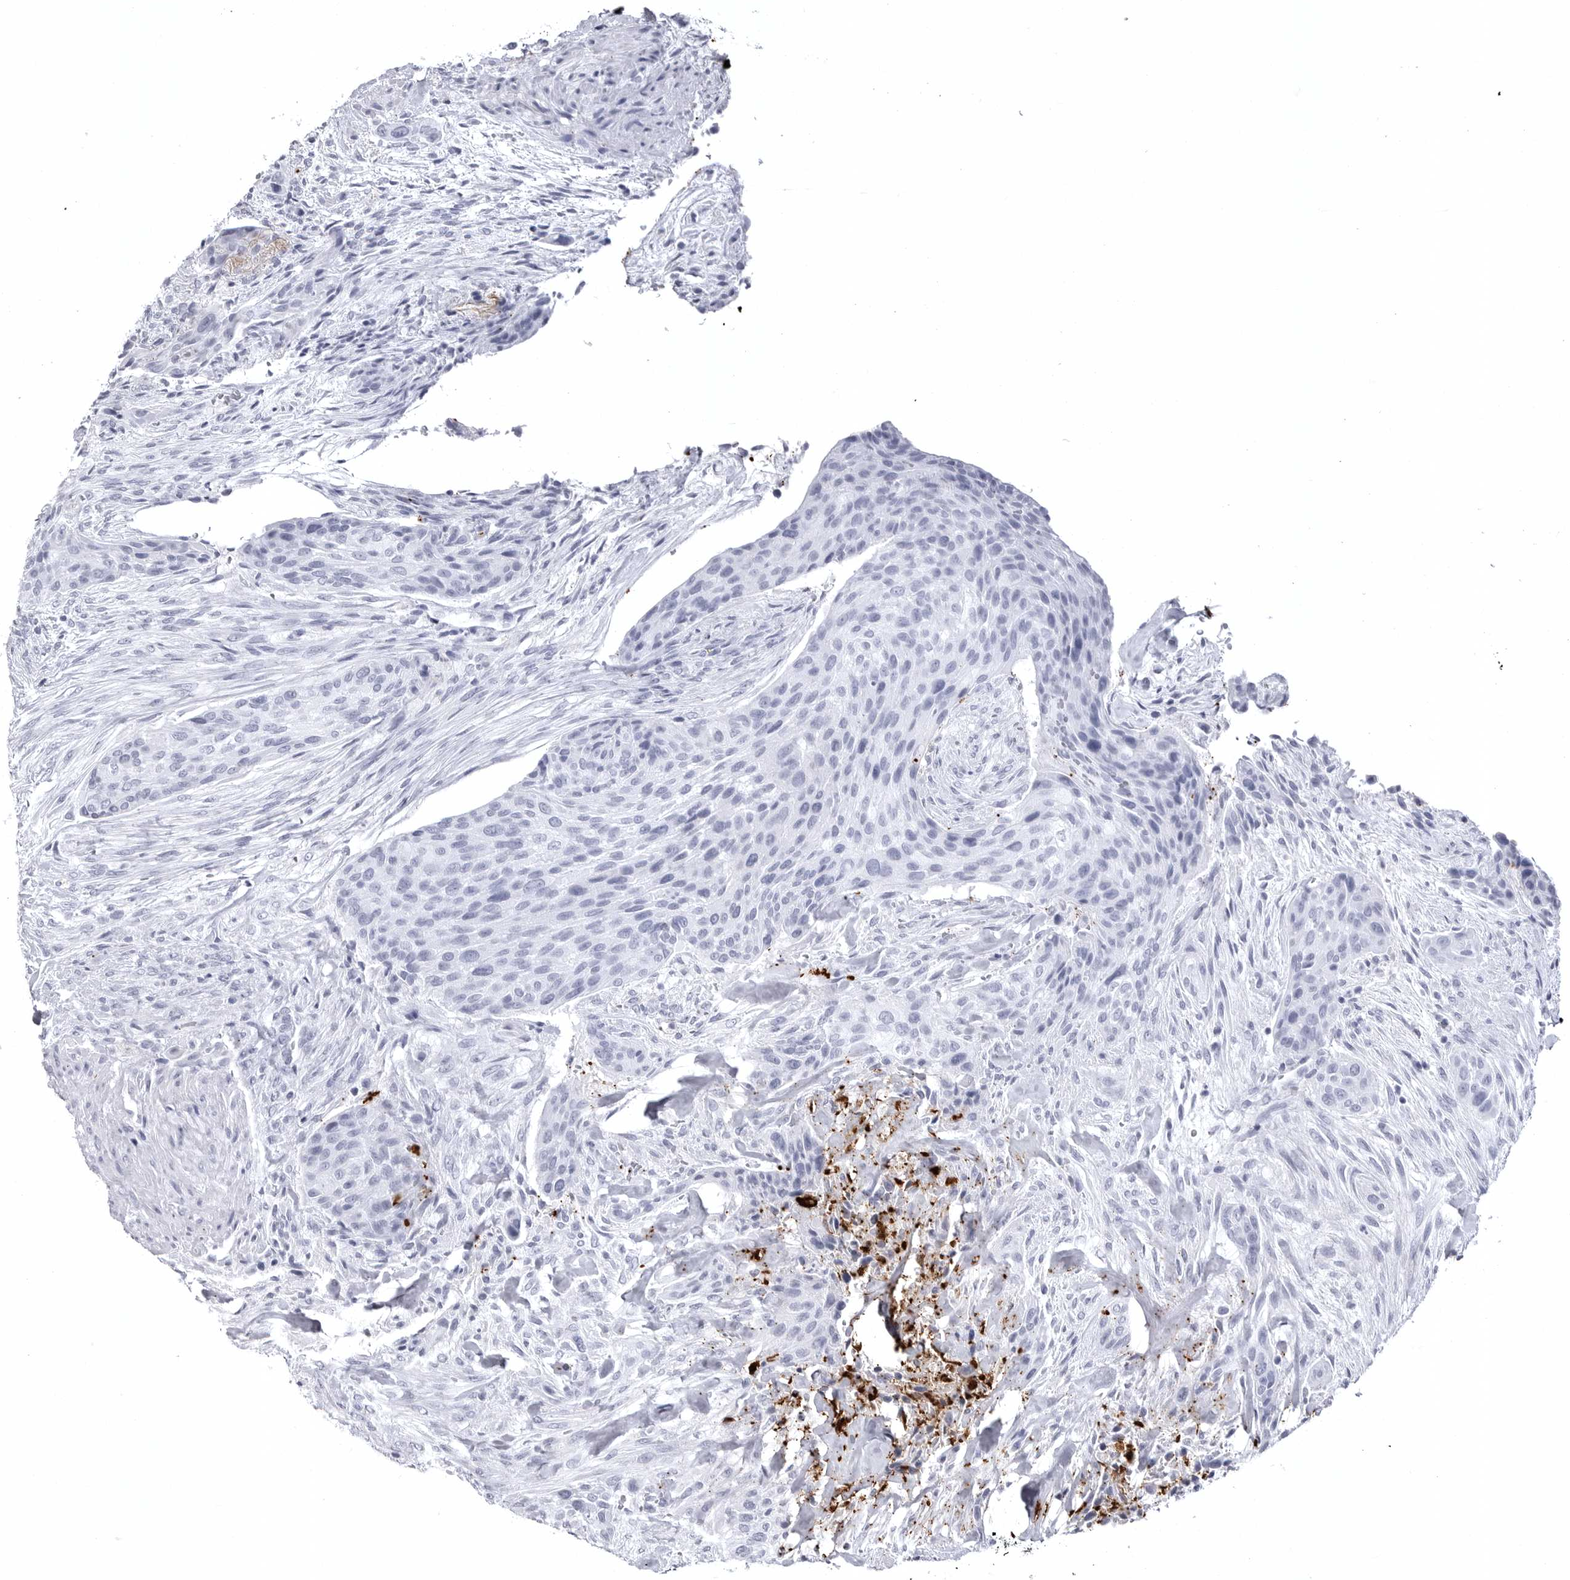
{"staining": {"intensity": "negative", "quantity": "none", "location": "none"}, "tissue": "urothelial cancer", "cell_type": "Tumor cells", "image_type": "cancer", "snomed": [{"axis": "morphology", "description": "Urothelial carcinoma, High grade"}, {"axis": "topography", "description": "Urinary bladder"}], "caption": "A histopathology image of human urothelial cancer is negative for staining in tumor cells.", "gene": "COL26A1", "patient": {"sex": "male", "age": 35}}